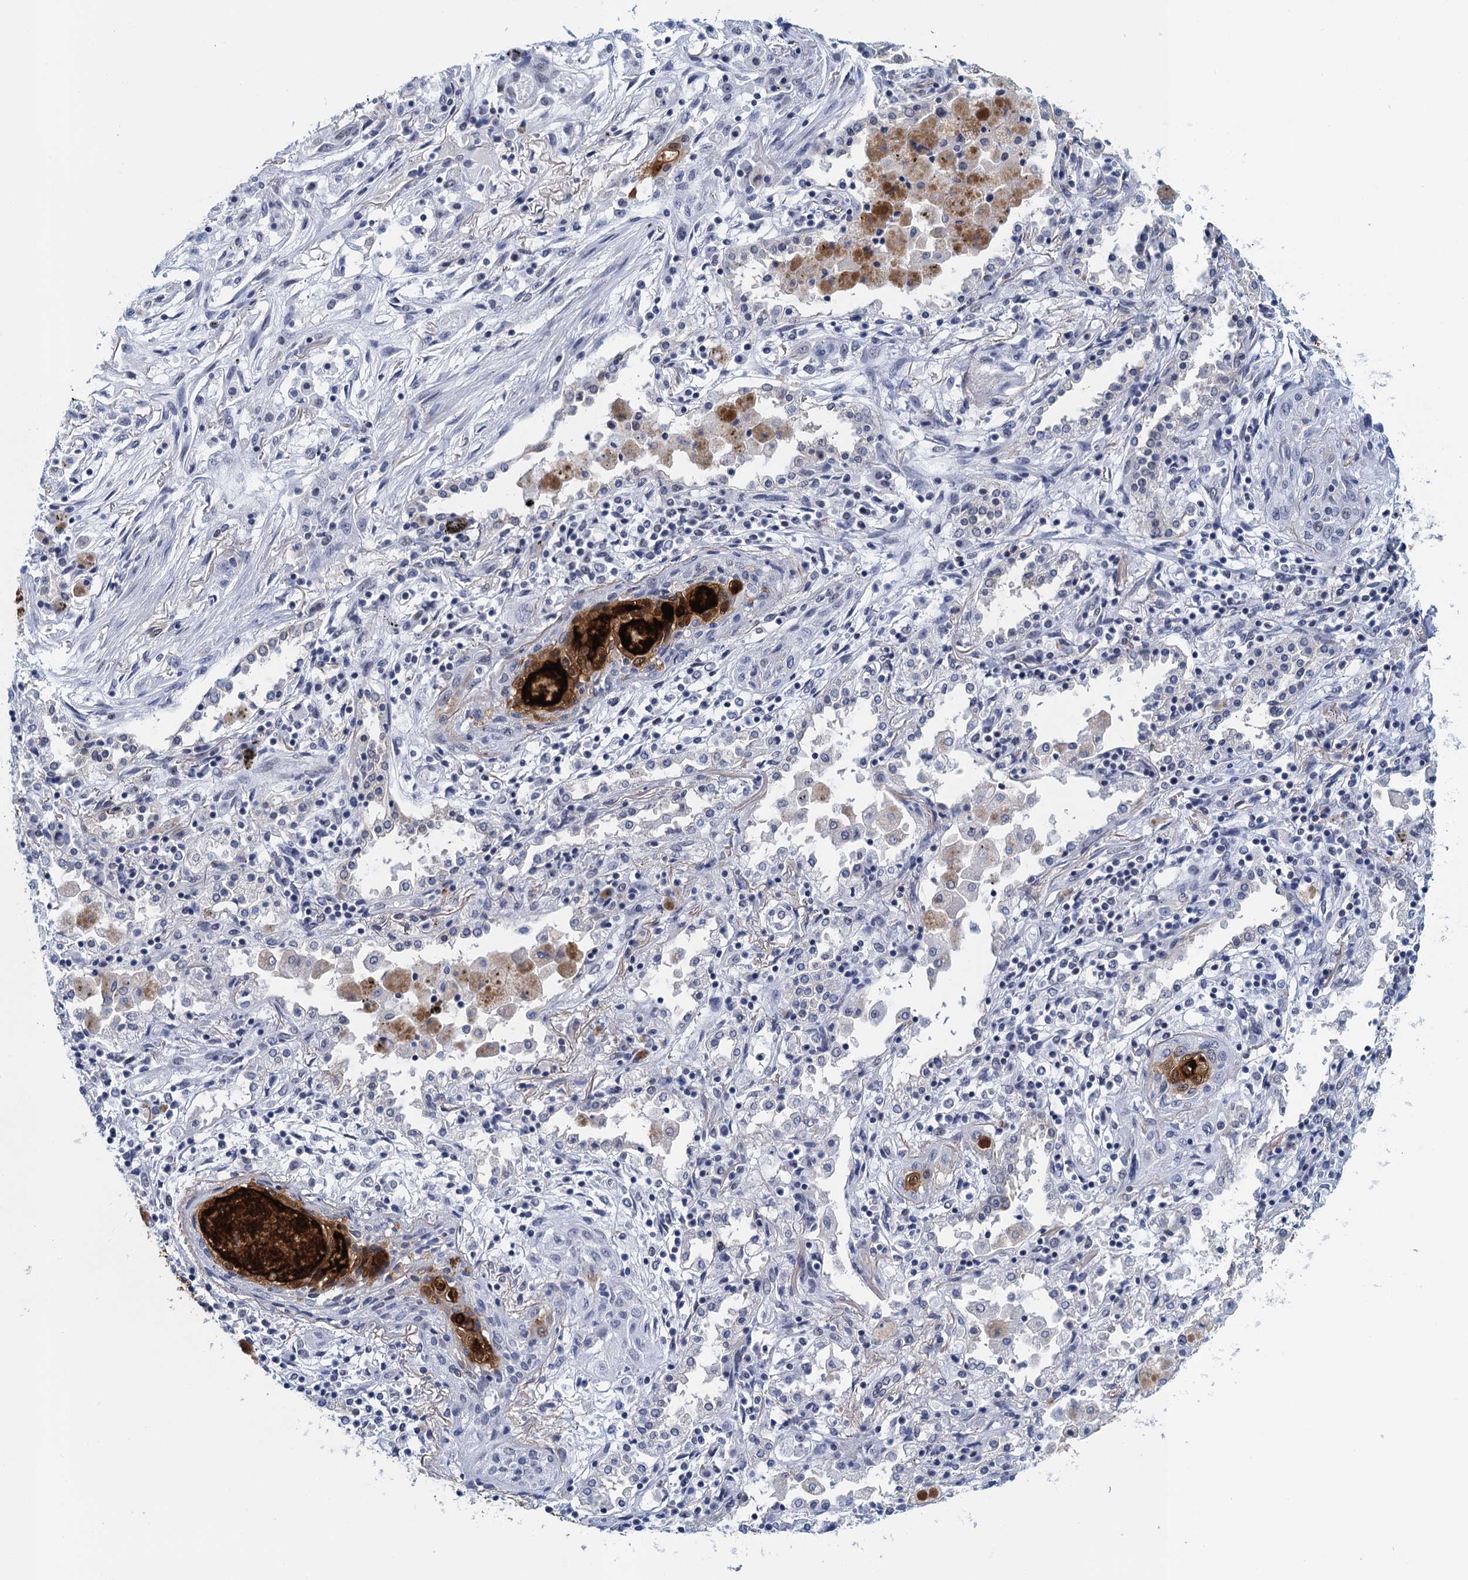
{"staining": {"intensity": "negative", "quantity": "none", "location": "none"}, "tissue": "lung cancer", "cell_type": "Tumor cells", "image_type": "cancer", "snomed": [{"axis": "morphology", "description": "Squamous cell carcinoma, NOS"}, {"axis": "topography", "description": "Lung"}], "caption": "Tumor cells are negative for brown protein staining in lung cancer.", "gene": "EPS8L1", "patient": {"sex": "female", "age": 47}}